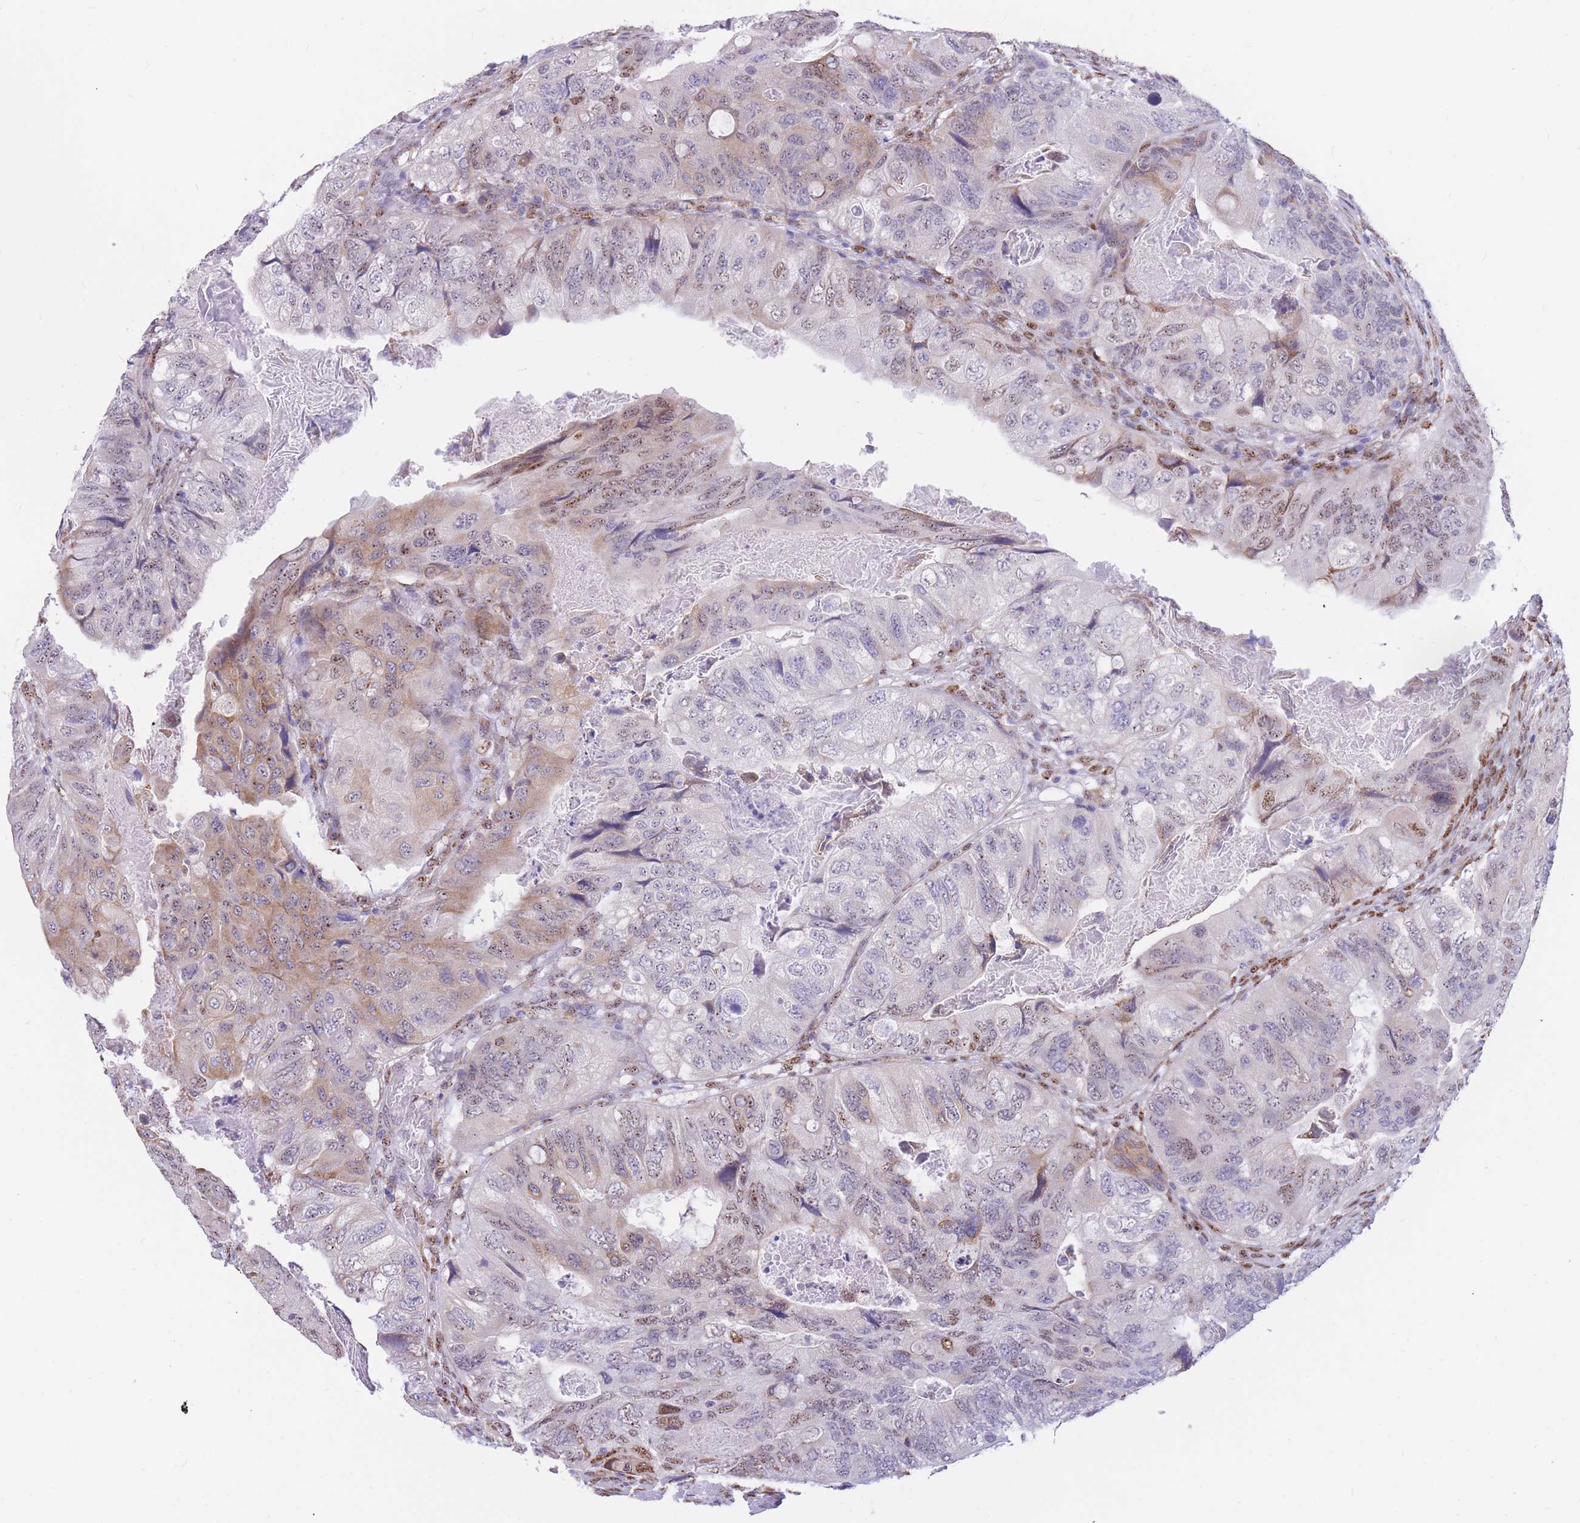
{"staining": {"intensity": "moderate", "quantity": "<25%", "location": "cytoplasmic/membranous,nuclear"}, "tissue": "colorectal cancer", "cell_type": "Tumor cells", "image_type": "cancer", "snomed": [{"axis": "morphology", "description": "Adenocarcinoma, NOS"}, {"axis": "topography", "description": "Rectum"}], "caption": "Moderate cytoplasmic/membranous and nuclear positivity for a protein is seen in approximately <25% of tumor cells of colorectal adenocarcinoma using IHC.", "gene": "FAM153A", "patient": {"sex": "male", "age": 63}}